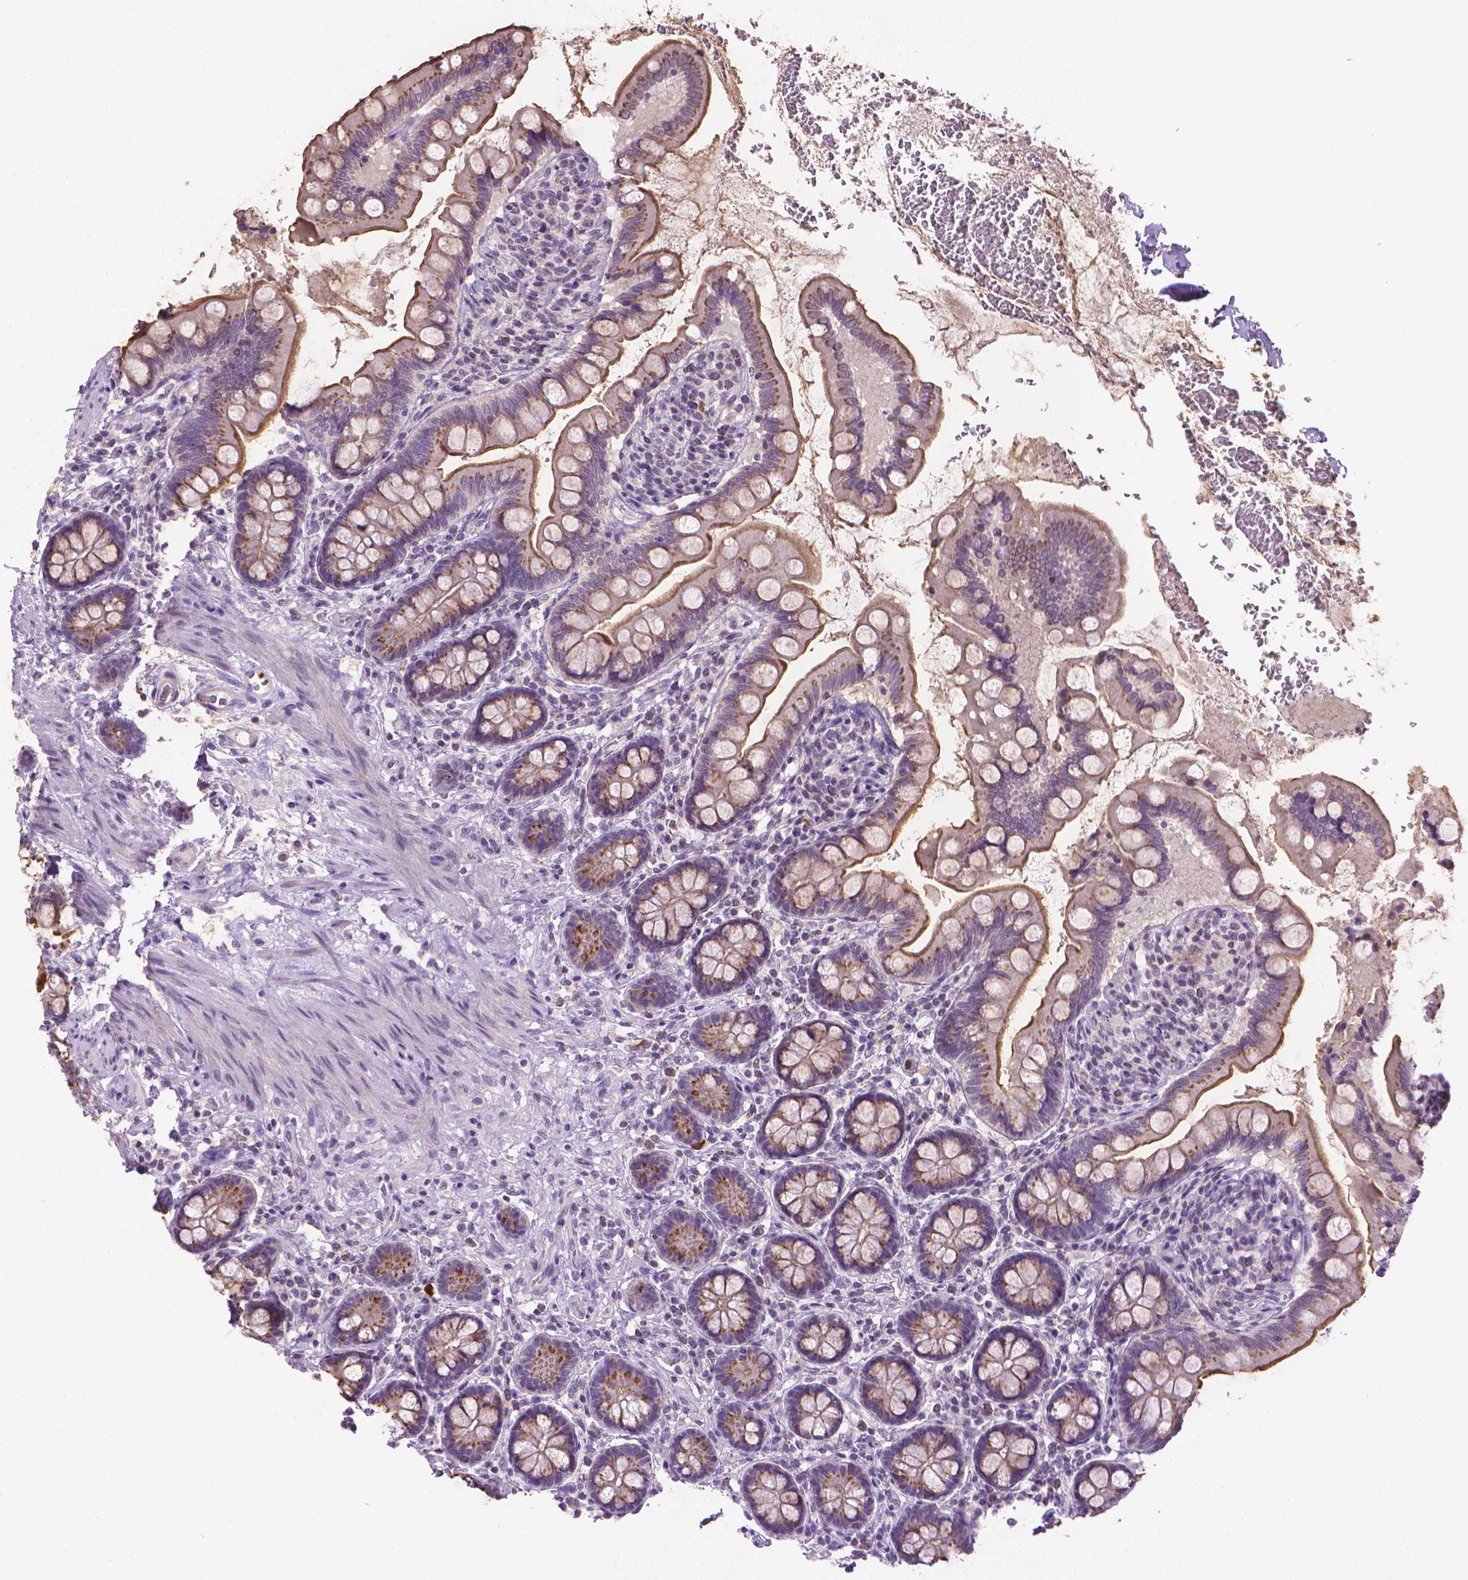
{"staining": {"intensity": "moderate", "quantity": "25%-75%", "location": "cytoplasmic/membranous"}, "tissue": "small intestine", "cell_type": "Glandular cells", "image_type": "normal", "snomed": [{"axis": "morphology", "description": "Normal tissue, NOS"}, {"axis": "topography", "description": "Small intestine"}], "caption": "Moderate cytoplasmic/membranous staining for a protein is seen in approximately 25%-75% of glandular cells of benign small intestine using IHC.", "gene": "CDKN2D", "patient": {"sex": "female", "age": 56}}